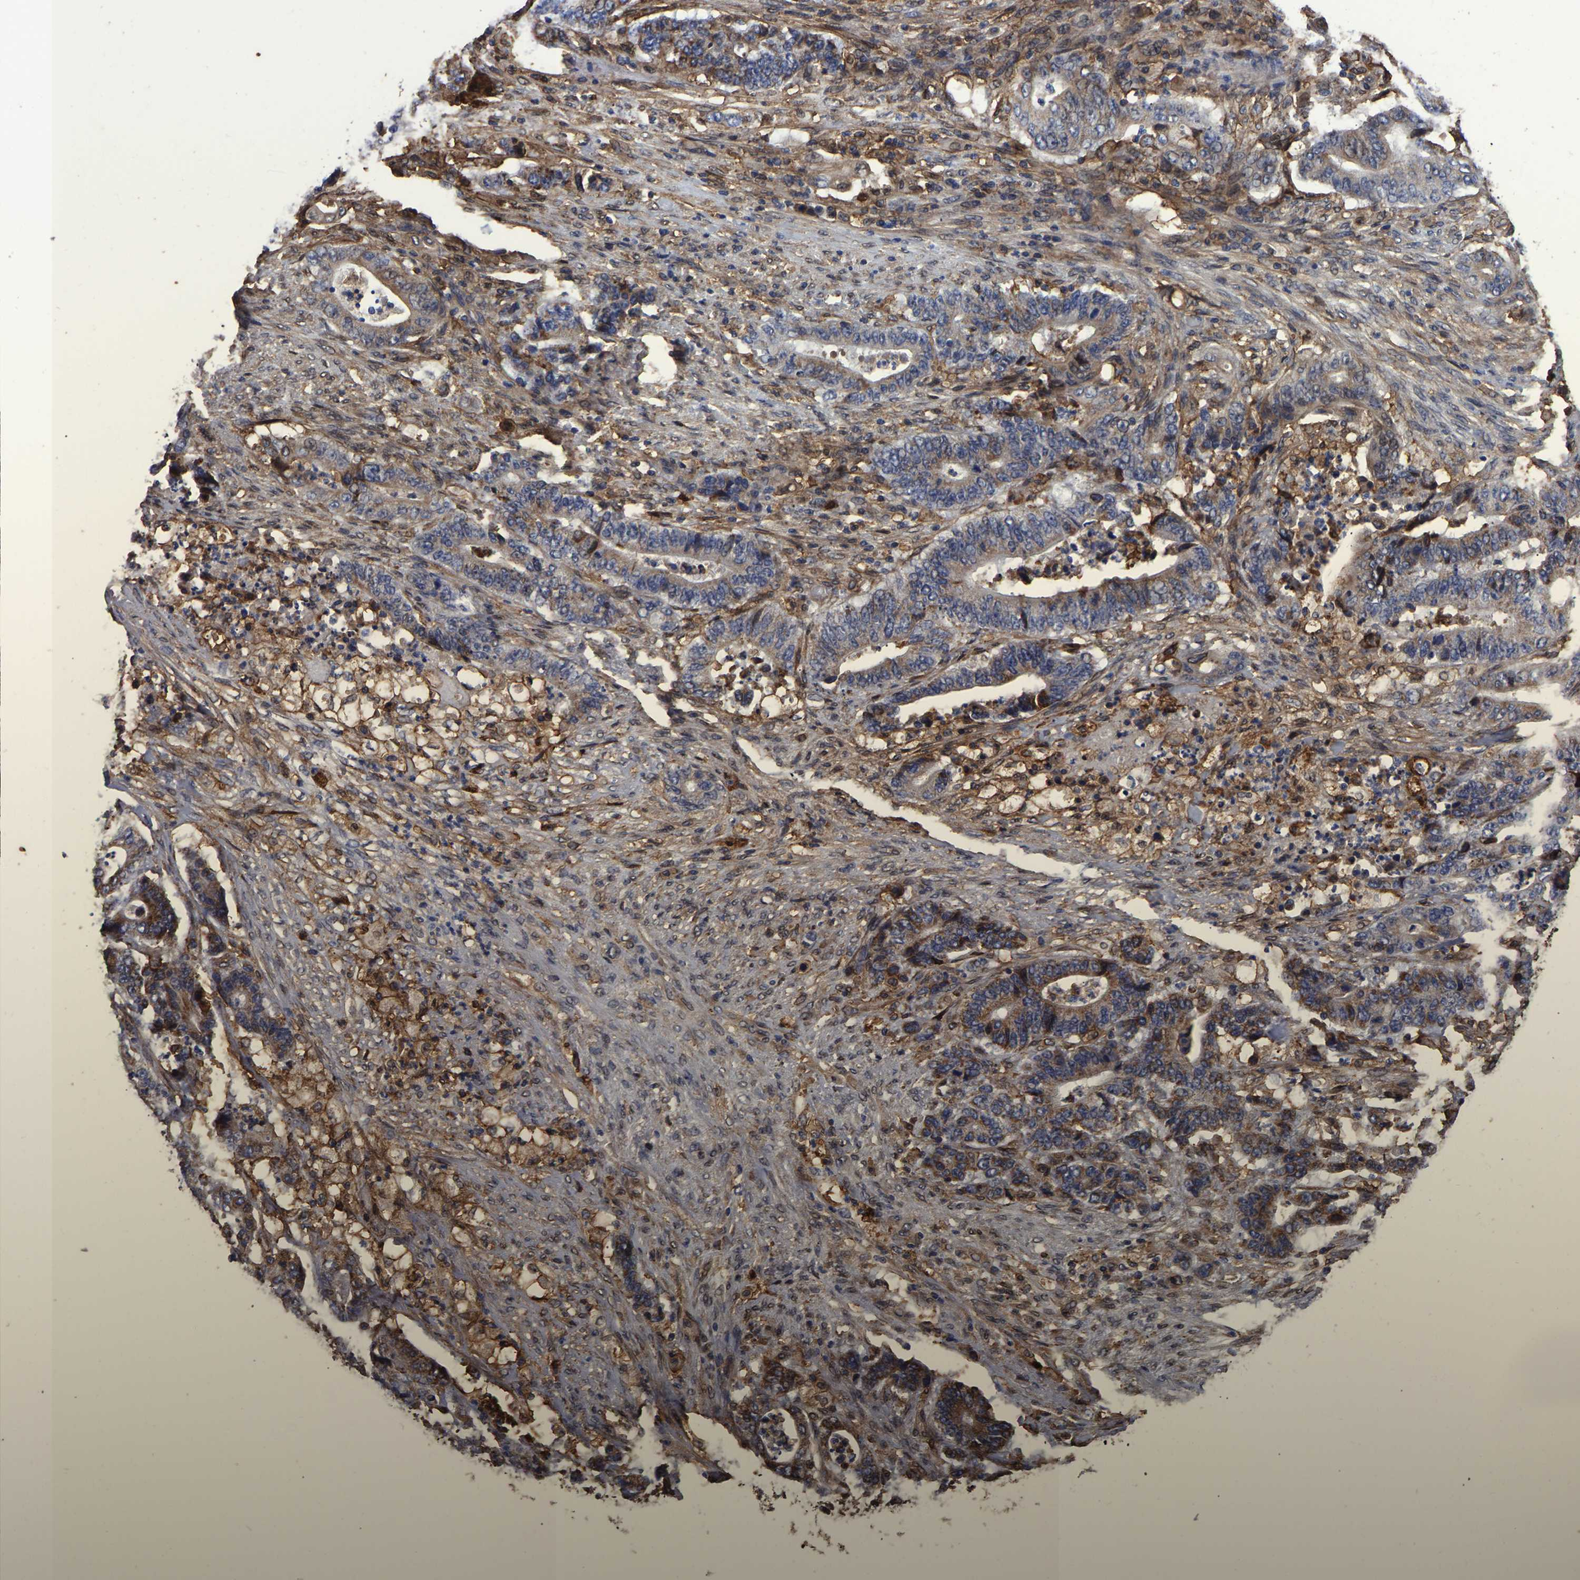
{"staining": {"intensity": "moderate", "quantity": ">75%", "location": "cytoplasmic/membranous"}, "tissue": "stomach cancer", "cell_type": "Tumor cells", "image_type": "cancer", "snomed": [{"axis": "morphology", "description": "Adenocarcinoma, NOS"}, {"axis": "topography", "description": "Stomach"}], "caption": "Immunohistochemical staining of human stomach adenocarcinoma displays medium levels of moderate cytoplasmic/membranous protein staining in about >75% of tumor cells.", "gene": "LIF", "patient": {"sex": "female", "age": 73}}